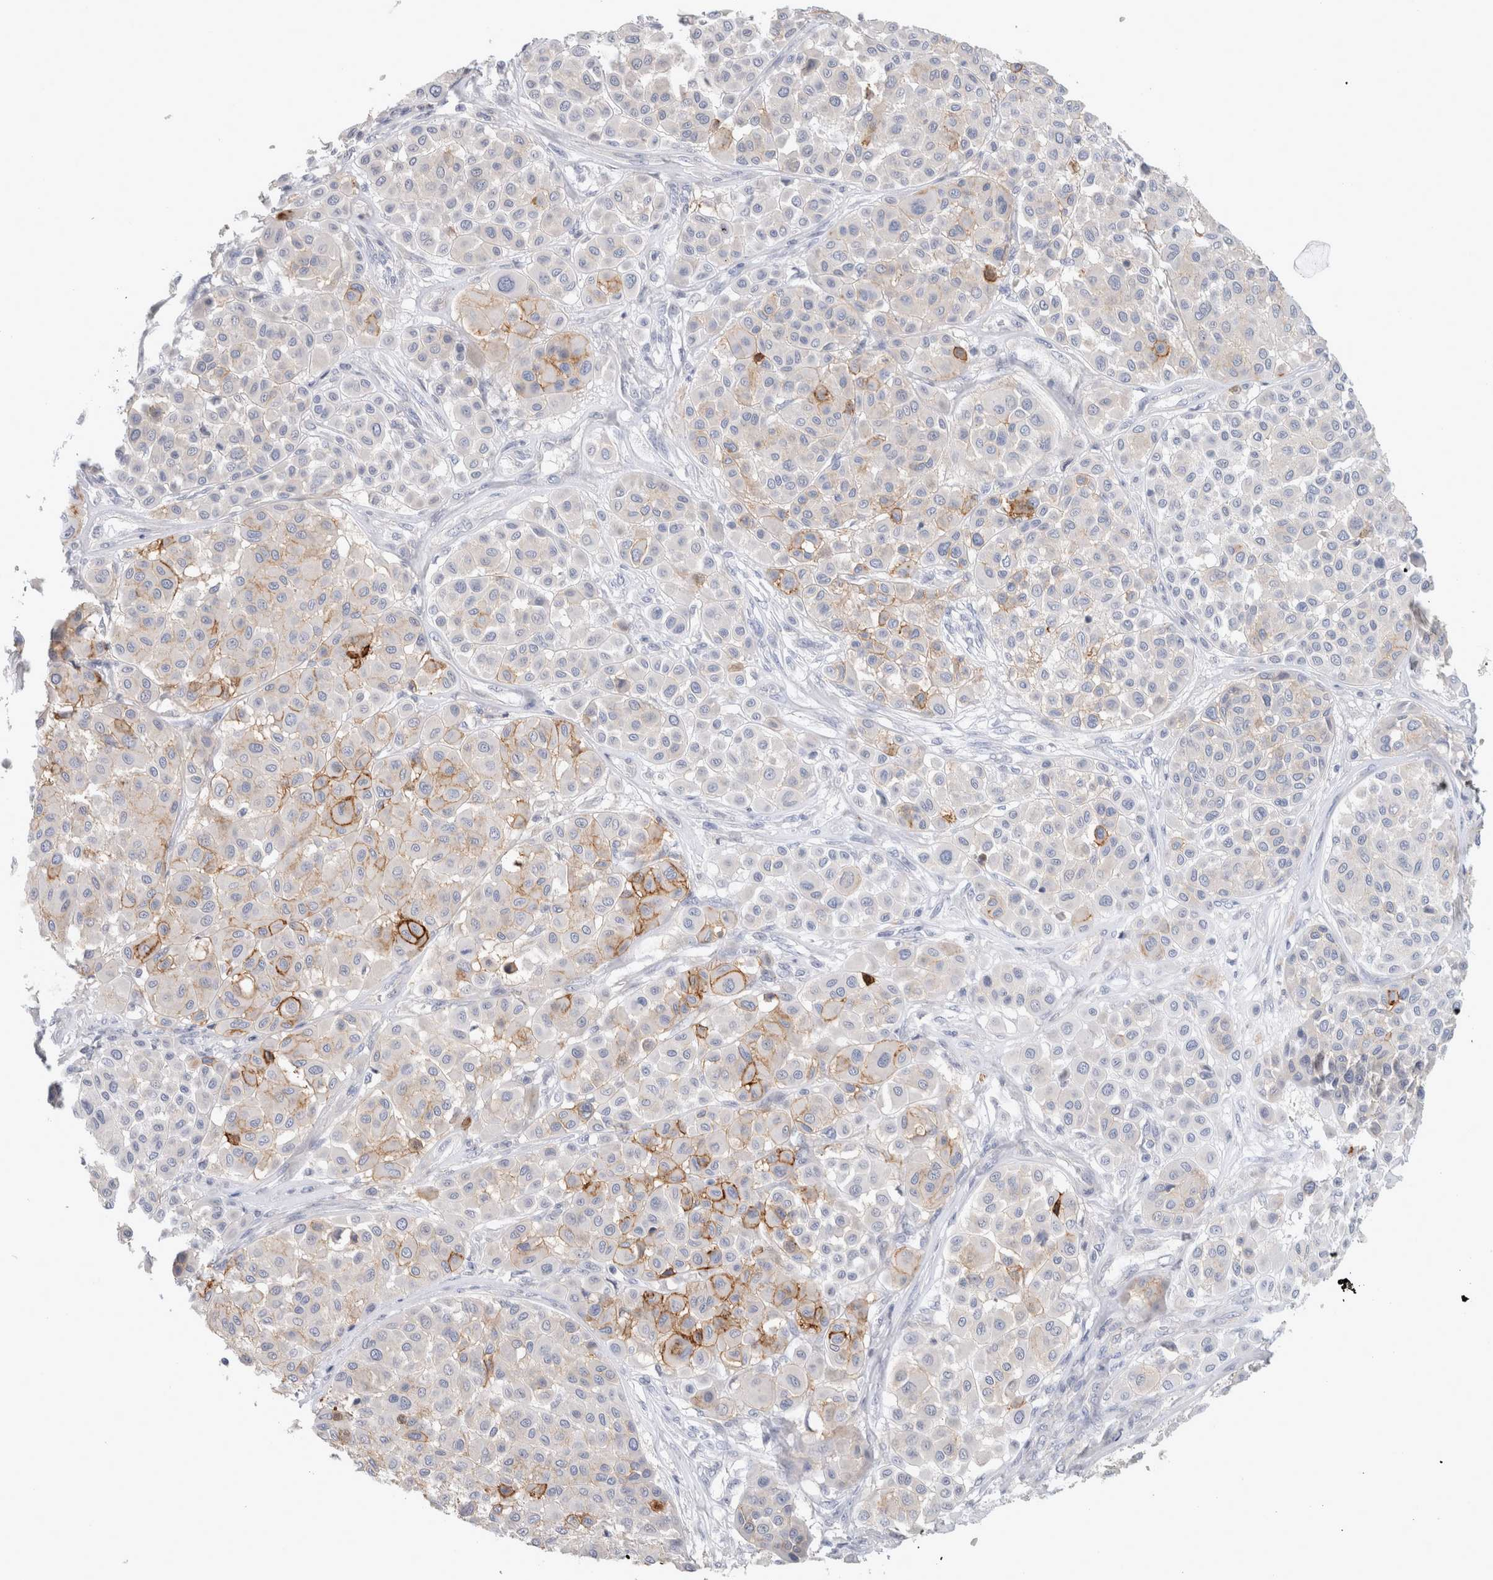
{"staining": {"intensity": "strong", "quantity": "<25%", "location": "cytoplasmic/membranous"}, "tissue": "melanoma", "cell_type": "Tumor cells", "image_type": "cancer", "snomed": [{"axis": "morphology", "description": "Malignant melanoma, Metastatic site"}, {"axis": "topography", "description": "Soft tissue"}], "caption": "DAB immunohistochemical staining of human melanoma shows strong cytoplasmic/membranous protein positivity in approximately <25% of tumor cells.", "gene": "CD55", "patient": {"sex": "male", "age": 41}}